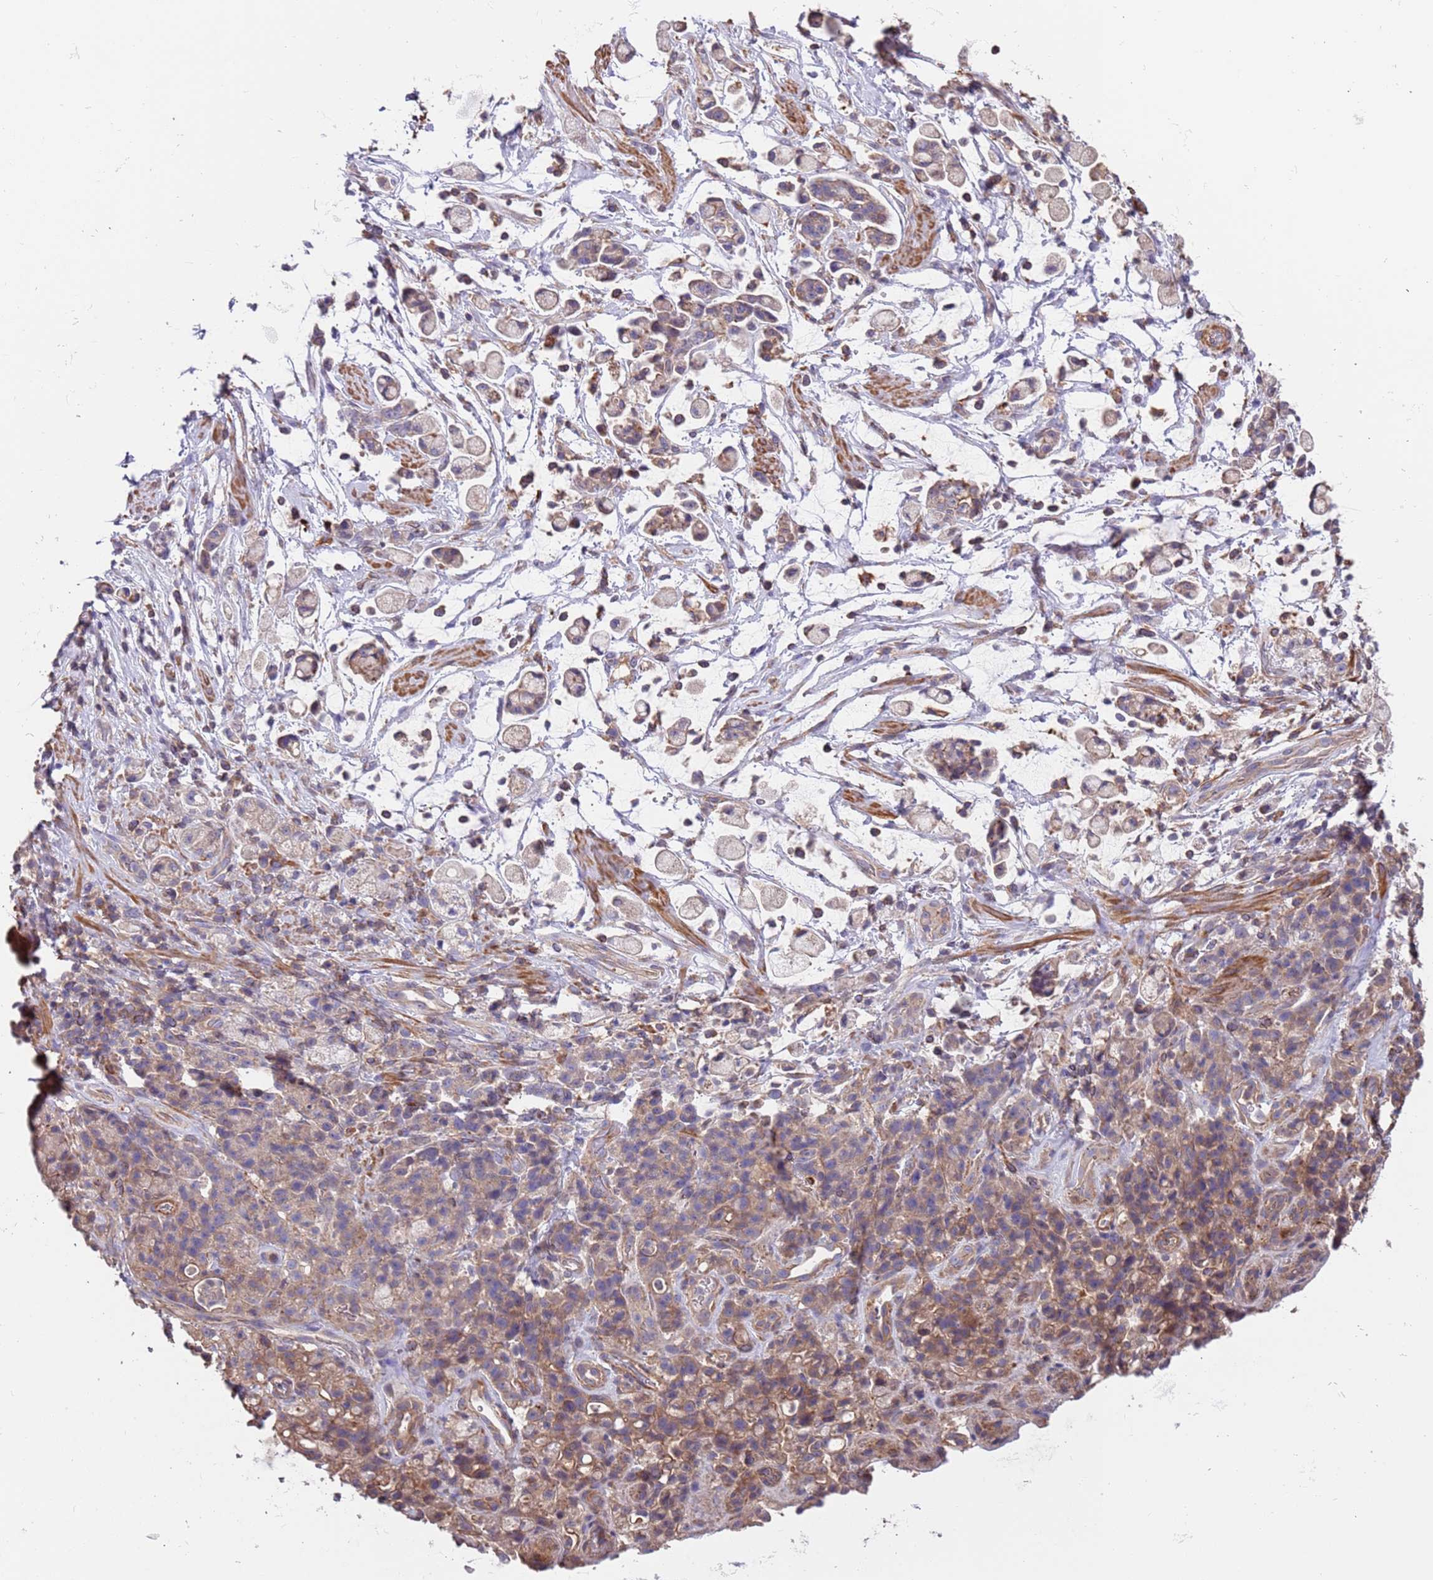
{"staining": {"intensity": "weak", "quantity": "25%-75%", "location": "cytoplasmic/membranous"}, "tissue": "stomach cancer", "cell_type": "Tumor cells", "image_type": "cancer", "snomed": [{"axis": "morphology", "description": "Adenocarcinoma, NOS"}, {"axis": "topography", "description": "Stomach"}], "caption": "A low amount of weak cytoplasmic/membranous expression is present in approximately 25%-75% of tumor cells in stomach cancer (adenocarcinoma) tissue. Using DAB (3,3'-diaminobenzidine) (brown) and hematoxylin (blue) stains, captured at high magnification using brightfield microscopy.", "gene": "SYT4", "patient": {"sex": "female", "age": 60}}